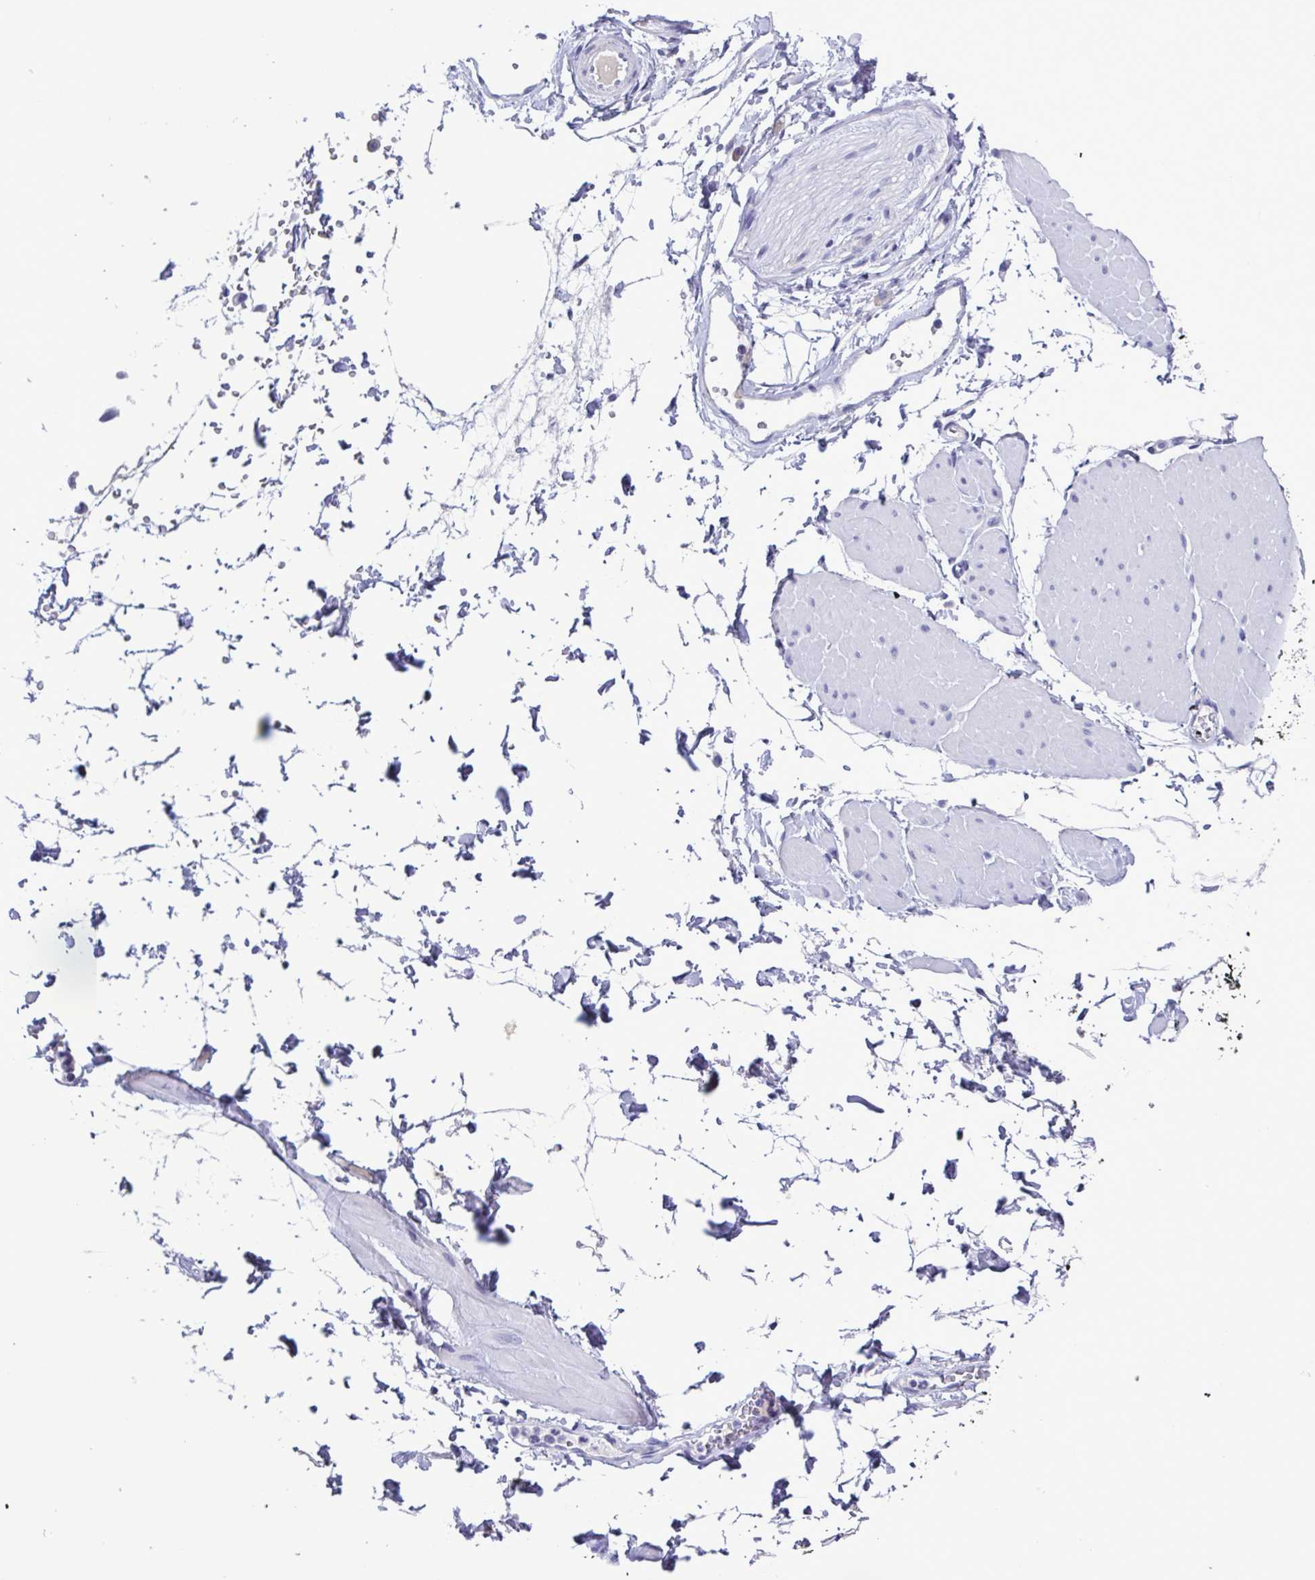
{"staining": {"intensity": "negative", "quantity": "none", "location": "none"}, "tissue": "adipose tissue", "cell_type": "Adipocytes", "image_type": "normal", "snomed": [{"axis": "morphology", "description": "Normal tissue, NOS"}, {"axis": "topography", "description": "Smooth muscle"}, {"axis": "topography", "description": "Peripheral nerve tissue"}], "caption": "This is an immunohistochemistry (IHC) histopathology image of normal adipose tissue. There is no expression in adipocytes.", "gene": "INAFM1", "patient": {"sex": "male", "age": 58}}